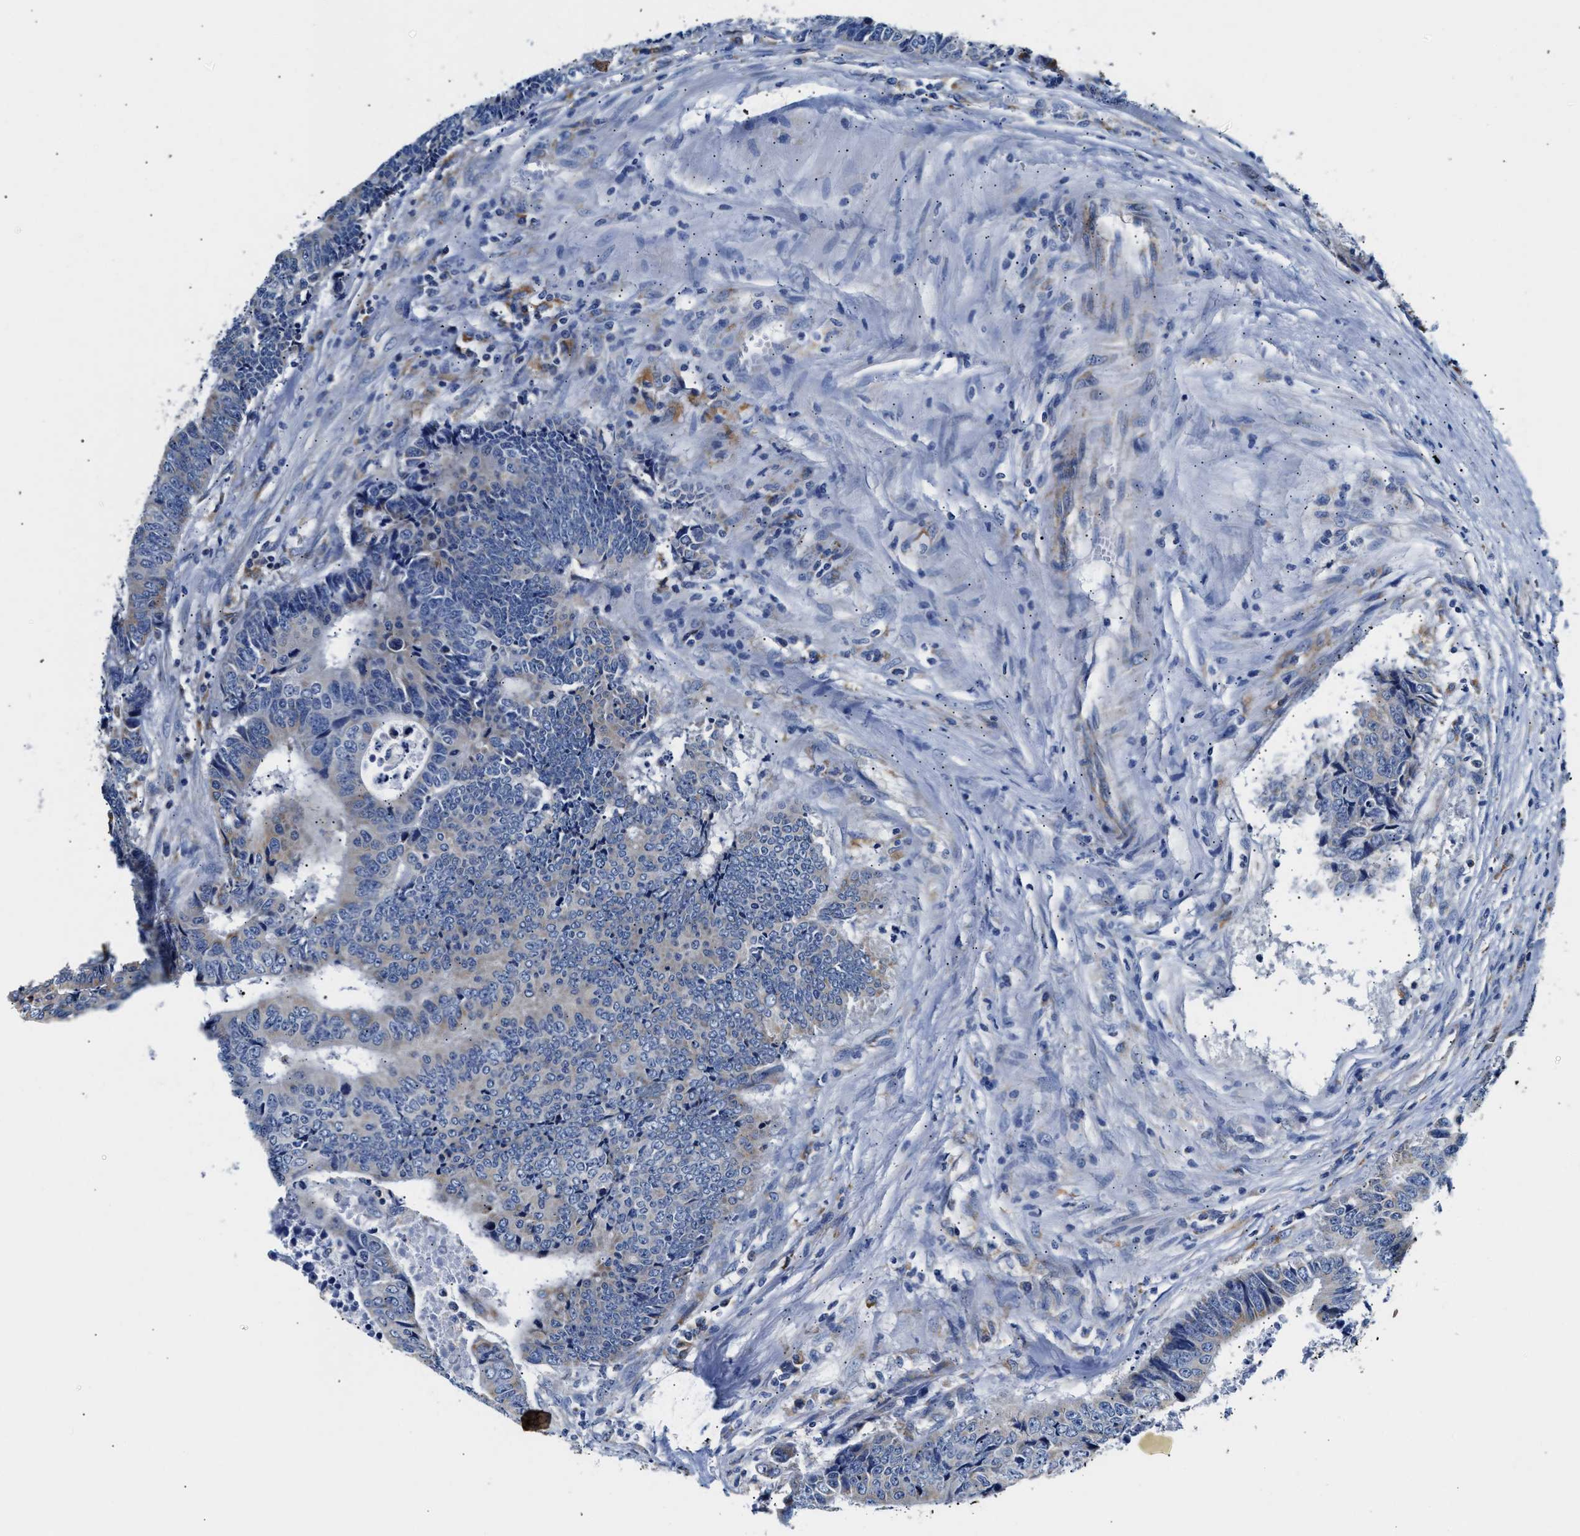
{"staining": {"intensity": "negative", "quantity": "none", "location": "none"}, "tissue": "colorectal cancer", "cell_type": "Tumor cells", "image_type": "cancer", "snomed": [{"axis": "morphology", "description": "Adenocarcinoma, NOS"}, {"axis": "topography", "description": "Rectum"}], "caption": "This is an immunohistochemistry micrograph of colorectal cancer (adenocarcinoma). There is no positivity in tumor cells.", "gene": "ACADVL", "patient": {"sex": "male", "age": 84}}